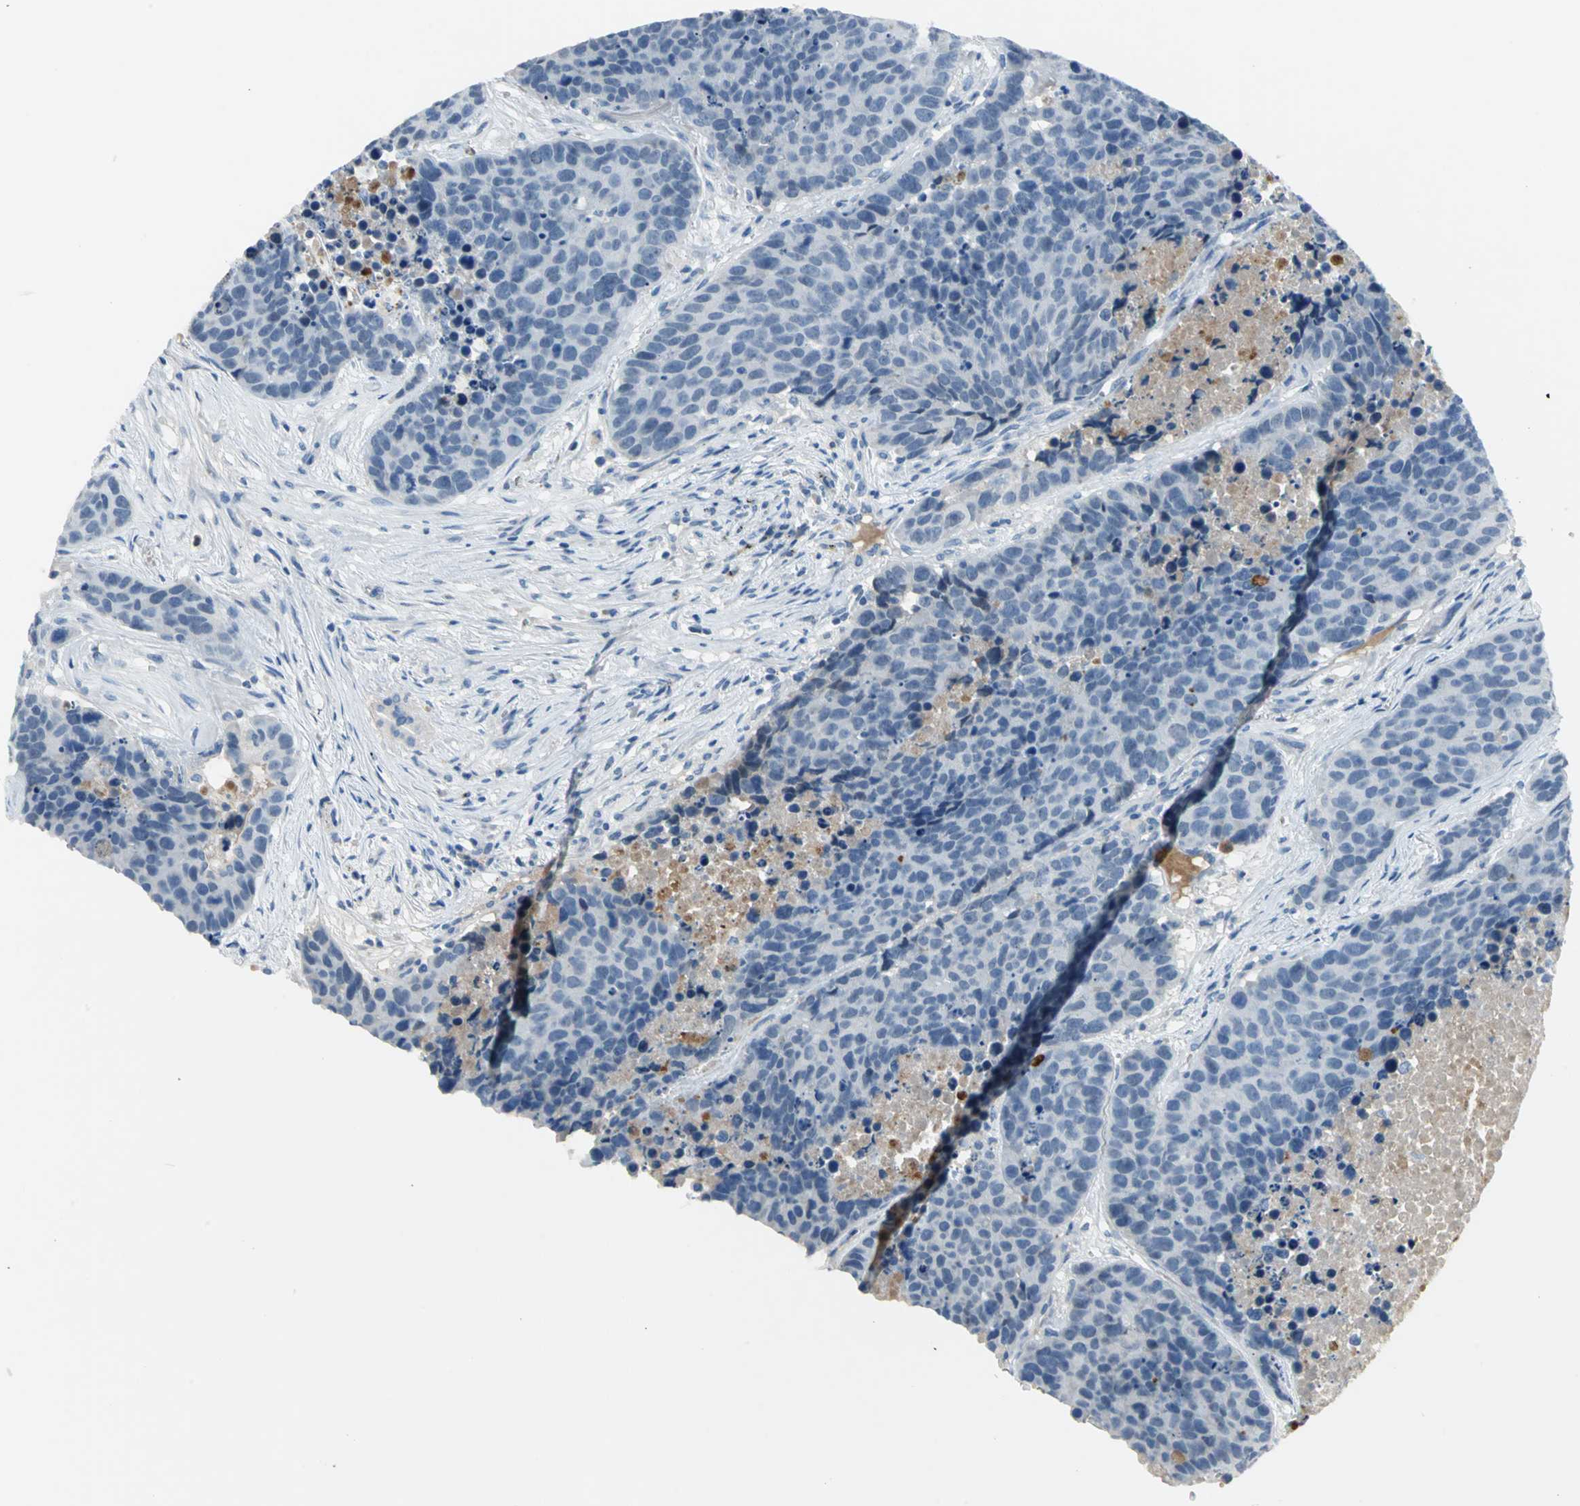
{"staining": {"intensity": "negative", "quantity": "none", "location": "none"}, "tissue": "carcinoid", "cell_type": "Tumor cells", "image_type": "cancer", "snomed": [{"axis": "morphology", "description": "Carcinoid, malignant, NOS"}, {"axis": "topography", "description": "Lung"}], "caption": "This histopathology image is of malignant carcinoid stained with IHC to label a protein in brown with the nuclei are counter-stained blue. There is no positivity in tumor cells. (Brightfield microscopy of DAB immunohistochemistry (IHC) at high magnification).", "gene": "ZIC1", "patient": {"sex": "male", "age": 60}}